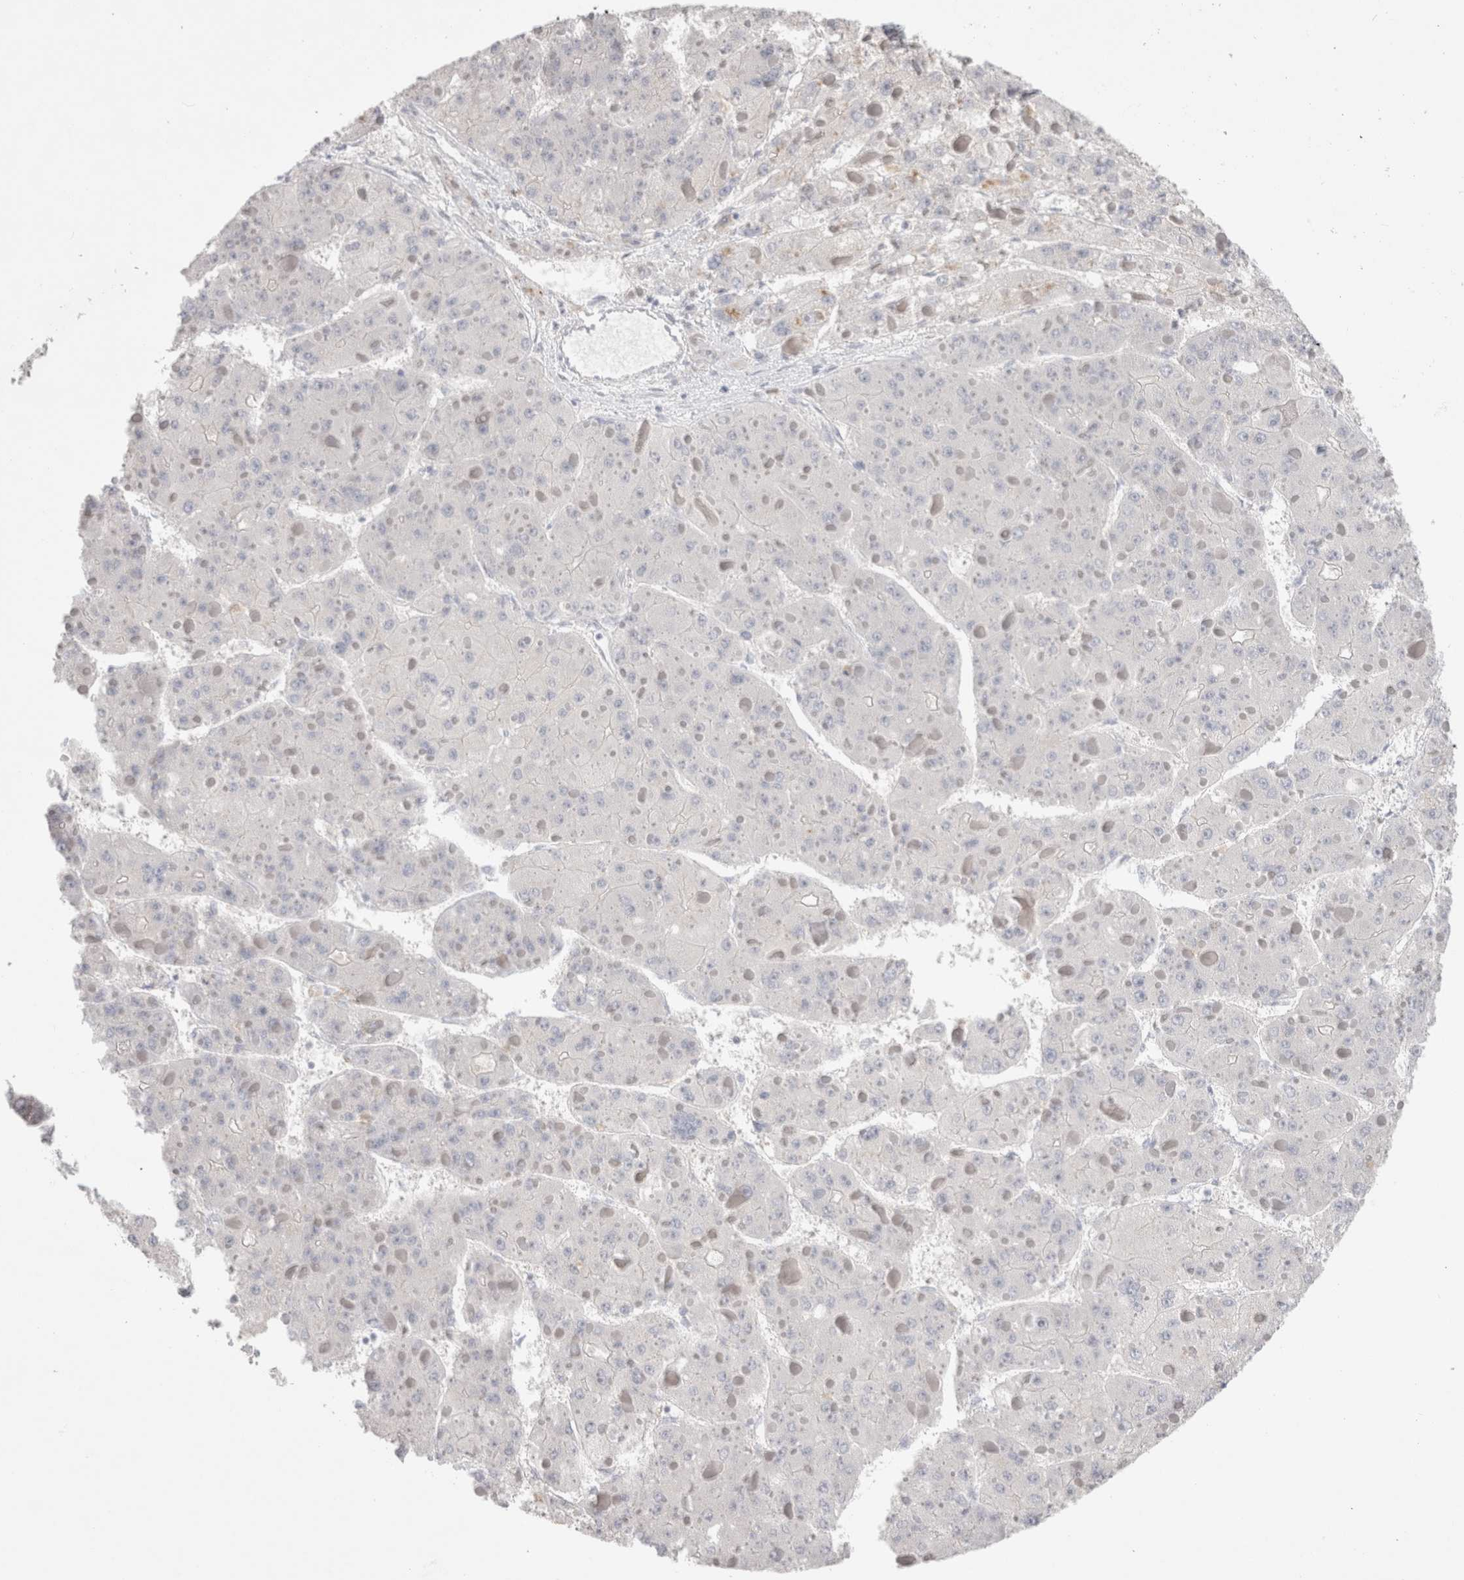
{"staining": {"intensity": "negative", "quantity": "none", "location": "none"}, "tissue": "liver cancer", "cell_type": "Tumor cells", "image_type": "cancer", "snomed": [{"axis": "morphology", "description": "Carcinoma, Hepatocellular, NOS"}, {"axis": "topography", "description": "Liver"}], "caption": "Histopathology image shows no protein expression in tumor cells of liver hepatocellular carcinoma tissue.", "gene": "HPGDS", "patient": {"sex": "female", "age": 73}}